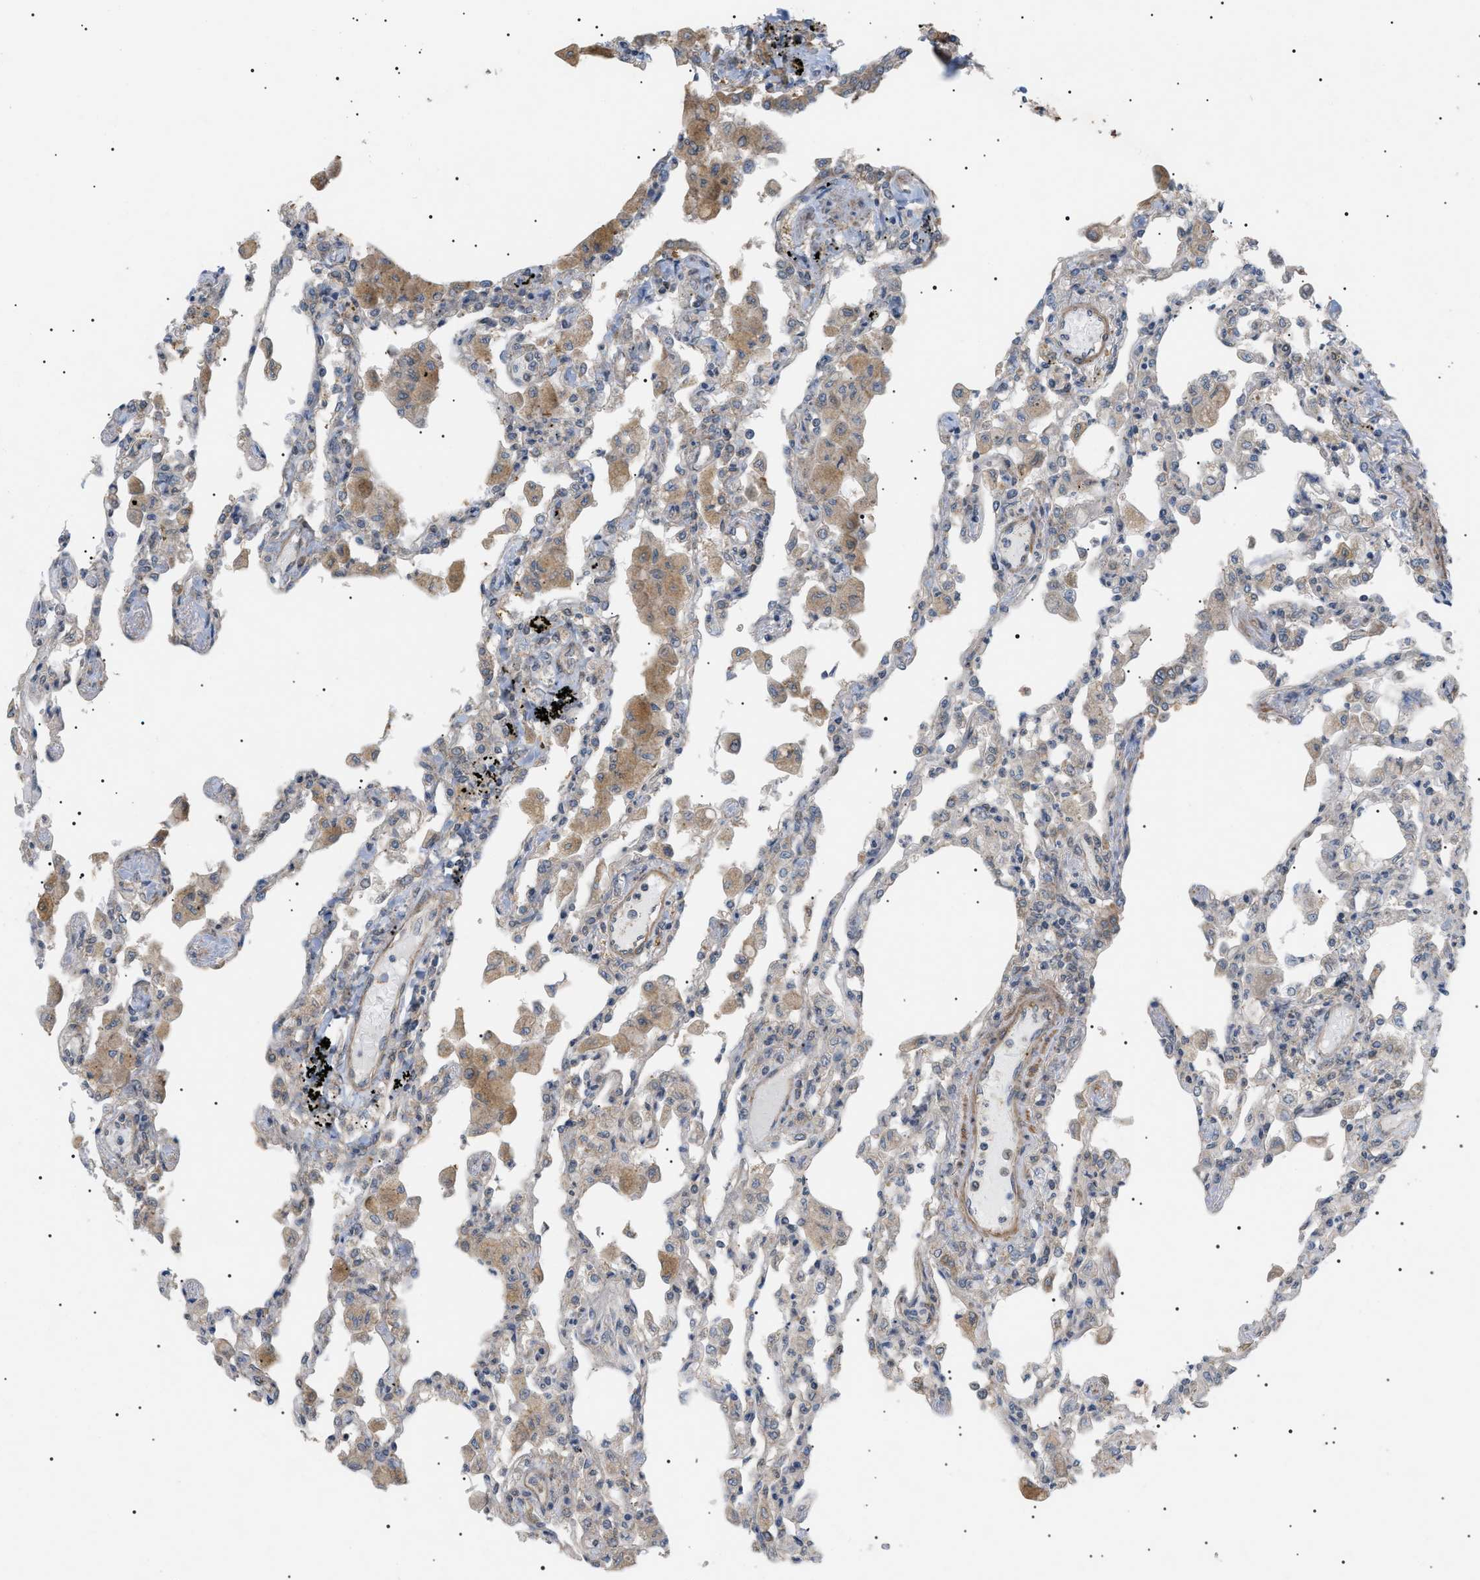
{"staining": {"intensity": "weak", "quantity": "25%-75%", "location": "cytoplasmic/membranous"}, "tissue": "lung", "cell_type": "Alveolar cells", "image_type": "normal", "snomed": [{"axis": "morphology", "description": "Normal tissue, NOS"}, {"axis": "topography", "description": "Bronchus"}, {"axis": "topography", "description": "Lung"}], "caption": "Lung was stained to show a protein in brown. There is low levels of weak cytoplasmic/membranous staining in about 25%-75% of alveolar cells. Ihc stains the protein of interest in brown and the nuclei are stained blue.", "gene": "IRS2", "patient": {"sex": "female", "age": 49}}